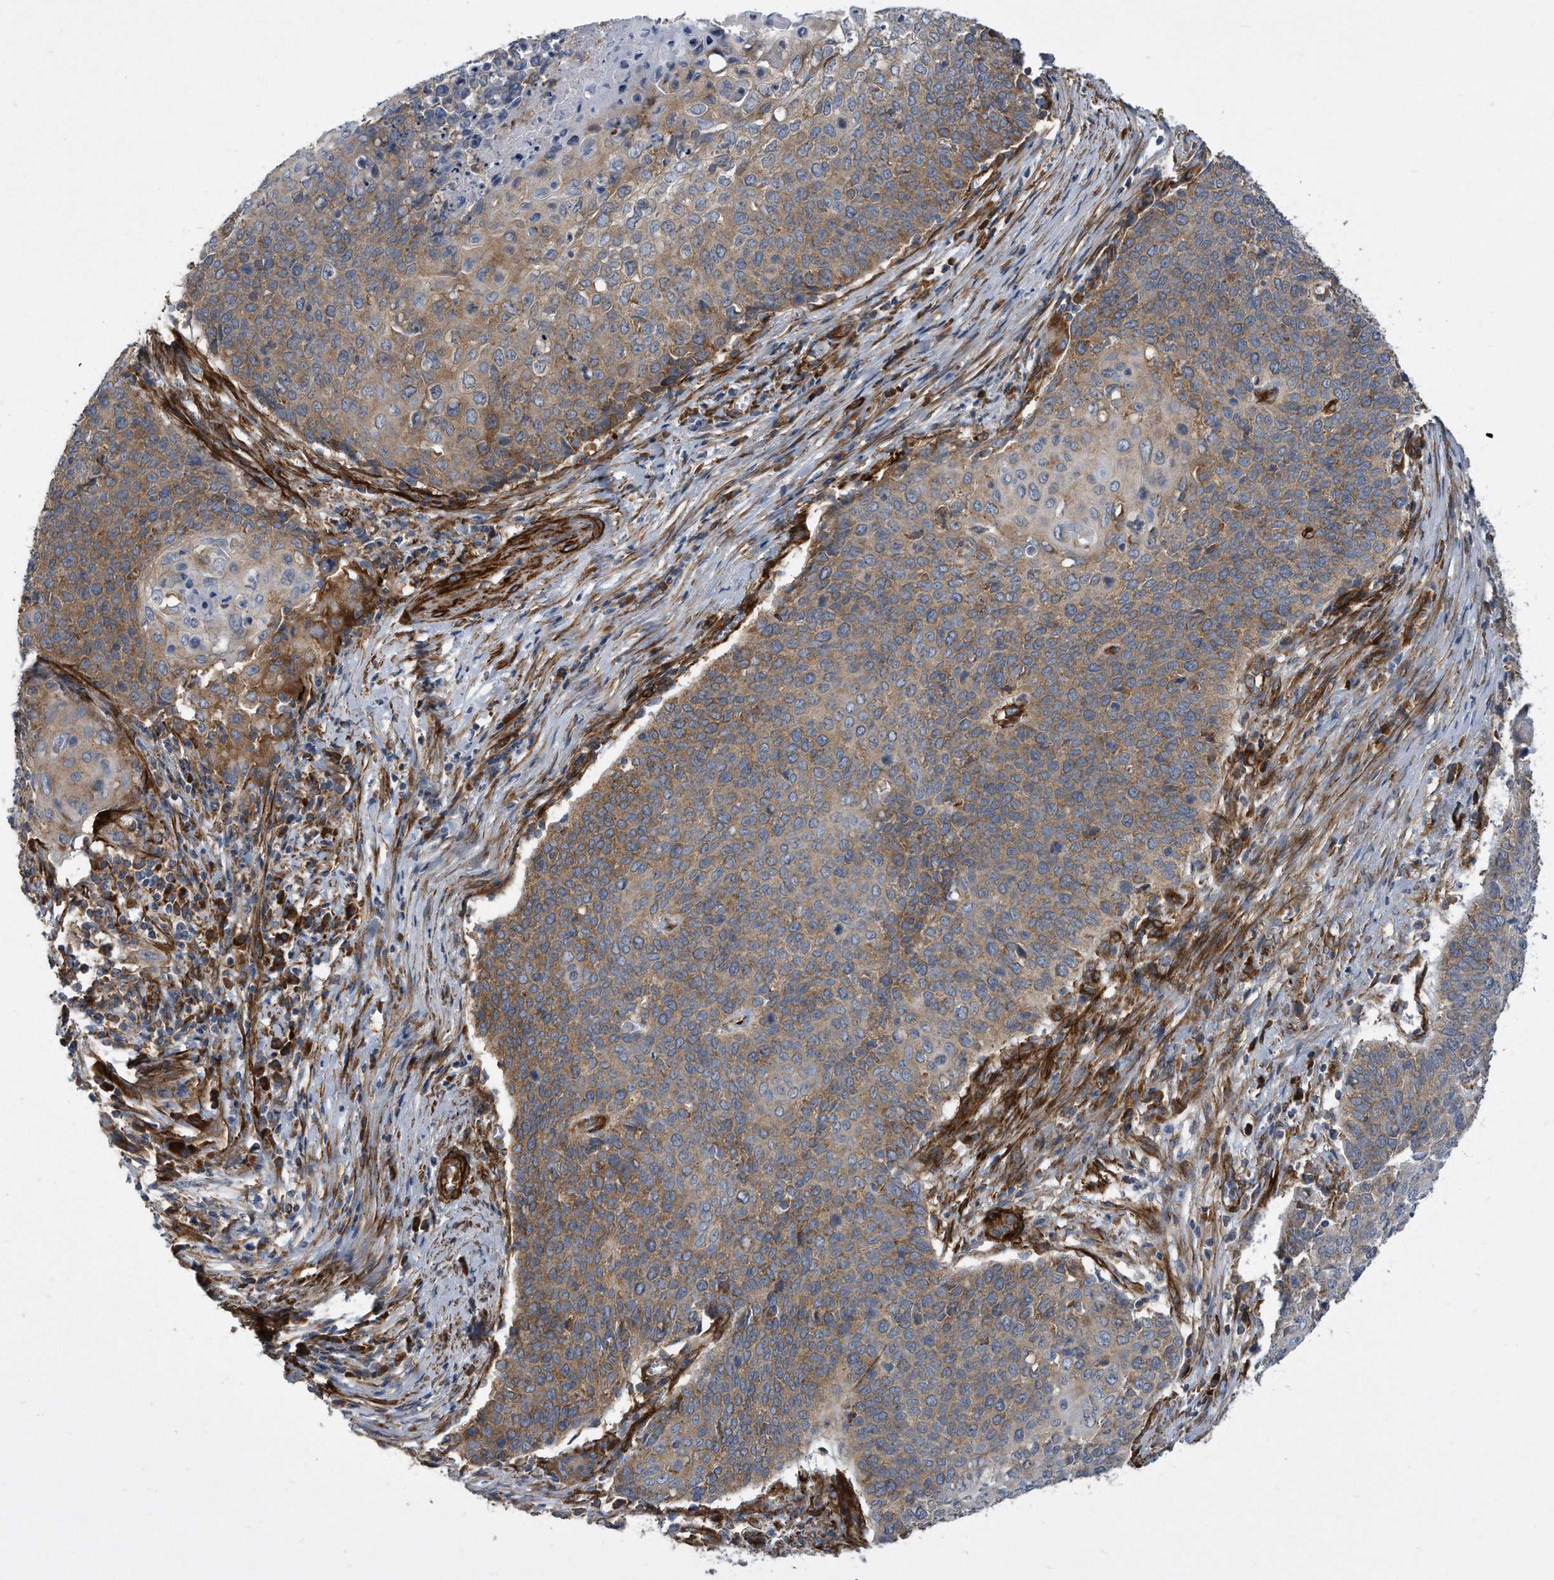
{"staining": {"intensity": "moderate", "quantity": ">75%", "location": "cytoplasmic/membranous"}, "tissue": "cervical cancer", "cell_type": "Tumor cells", "image_type": "cancer", "snomed": [{"axis": "morphology", "description": "Squamous cell carcinoma, NOS"}, {"axis": "topography", "description": "Cervix"}], "caption": "Cervical squamous cell carcinoma stained for a protein displays moderate cytoplasmic/membranous positivity in tumor cells. (brown staining indicates protein expression, while blue staining denotes nuclei).", "gene": "EIF2B4", "patient": {"sex": "female", "age": 39}}